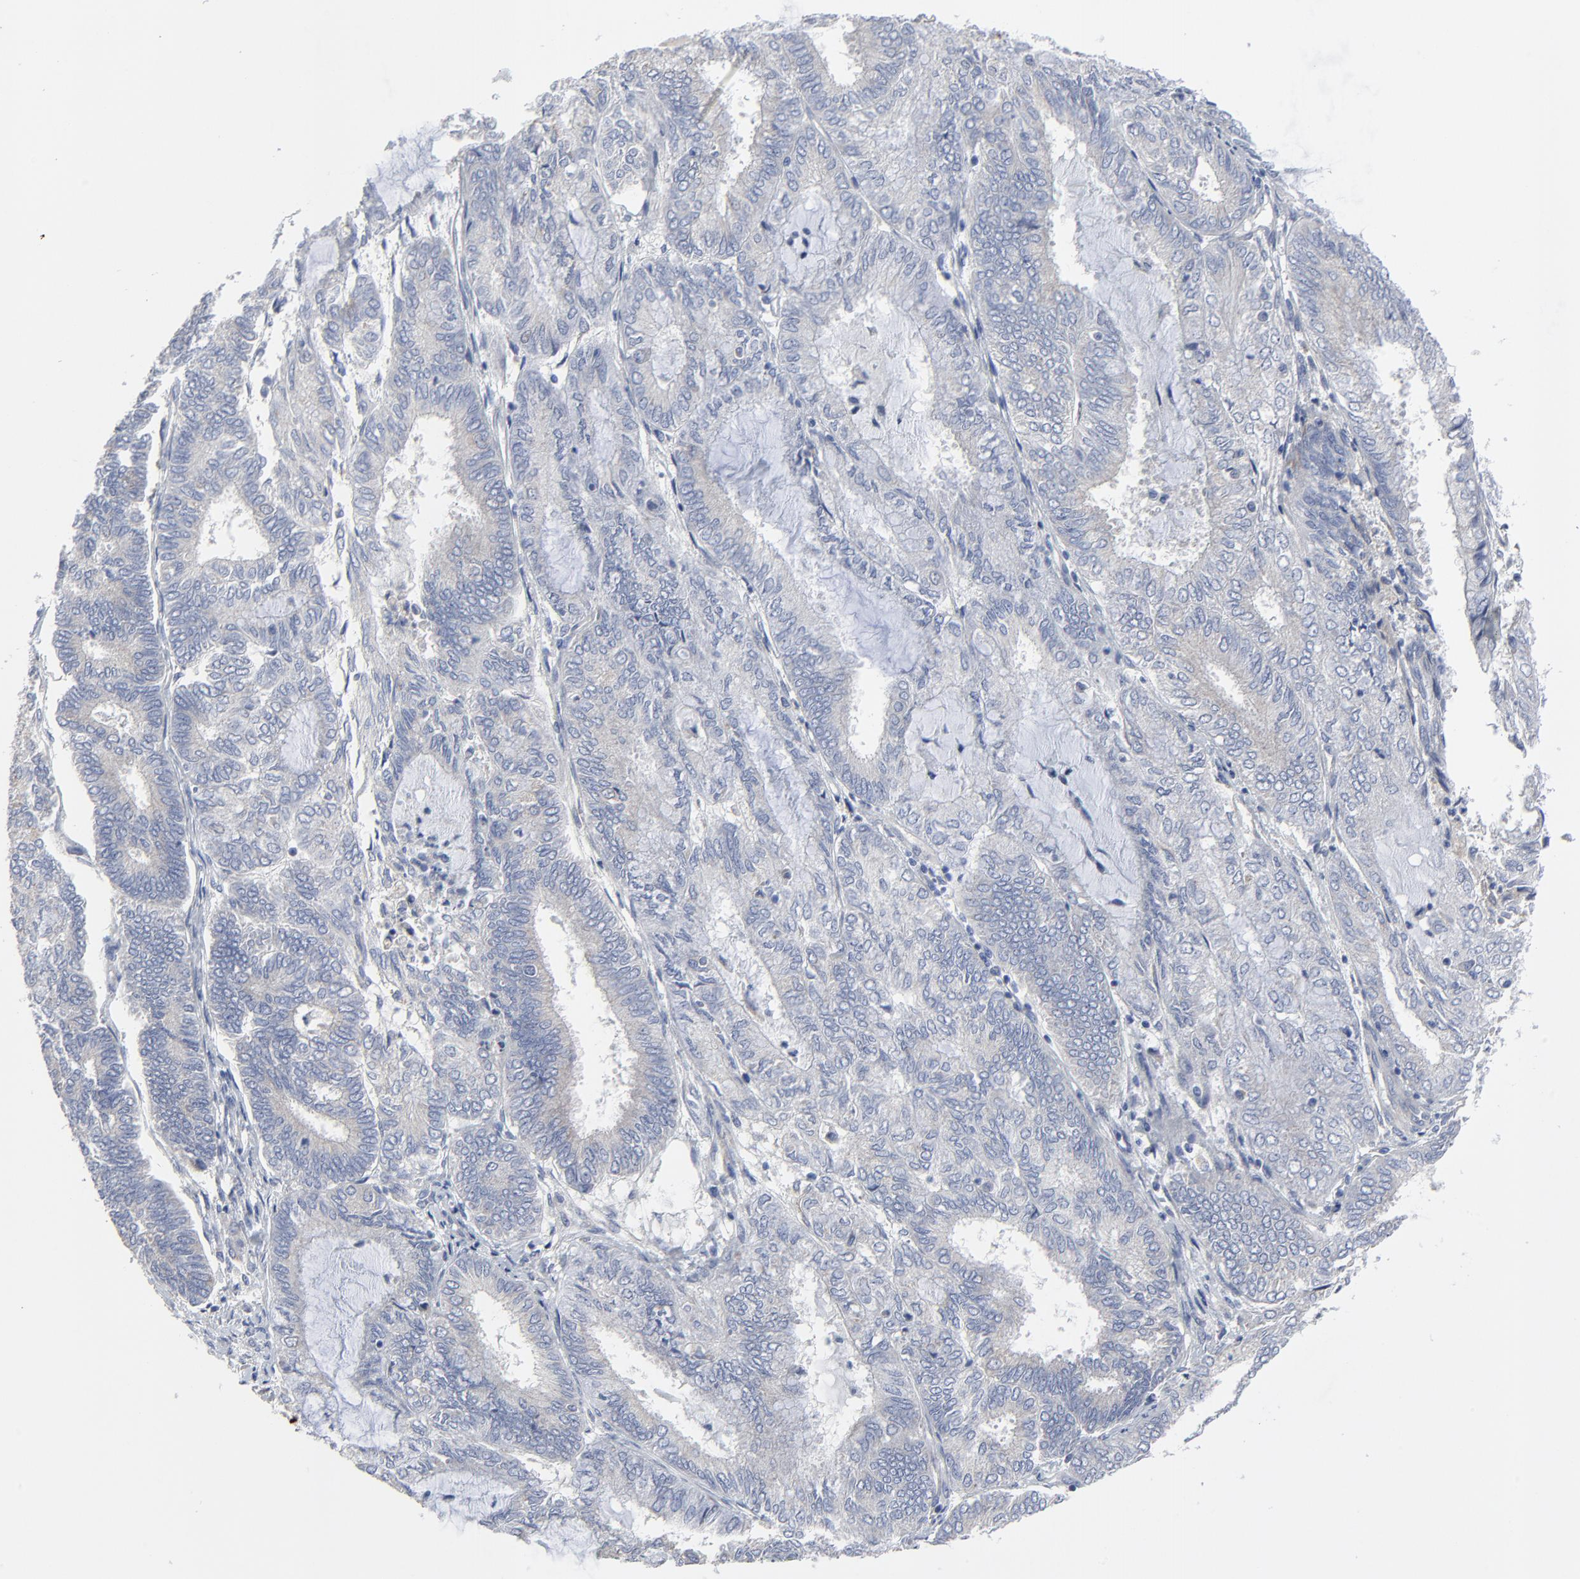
{"staining": {"intensity": "negative", "quantity": "none", "location": "none"}, "tissue": "endometrial cancer", "cell_type": "Tumor cells", "image_type": "cancer", "snomed": [{"axis": "morphology", "description": "Adenocarcinoma, NOS"}, {"axis": "topography", "description": "Endometrium"}], "caption": "Immunohistochemistry photomicrograph of human endometrial adenocarcinoma stained for a protein (brown), which displays no expression in tumor cells.", "gene": "NLGN3", "patient": {"sex": "female", "age": 59}}